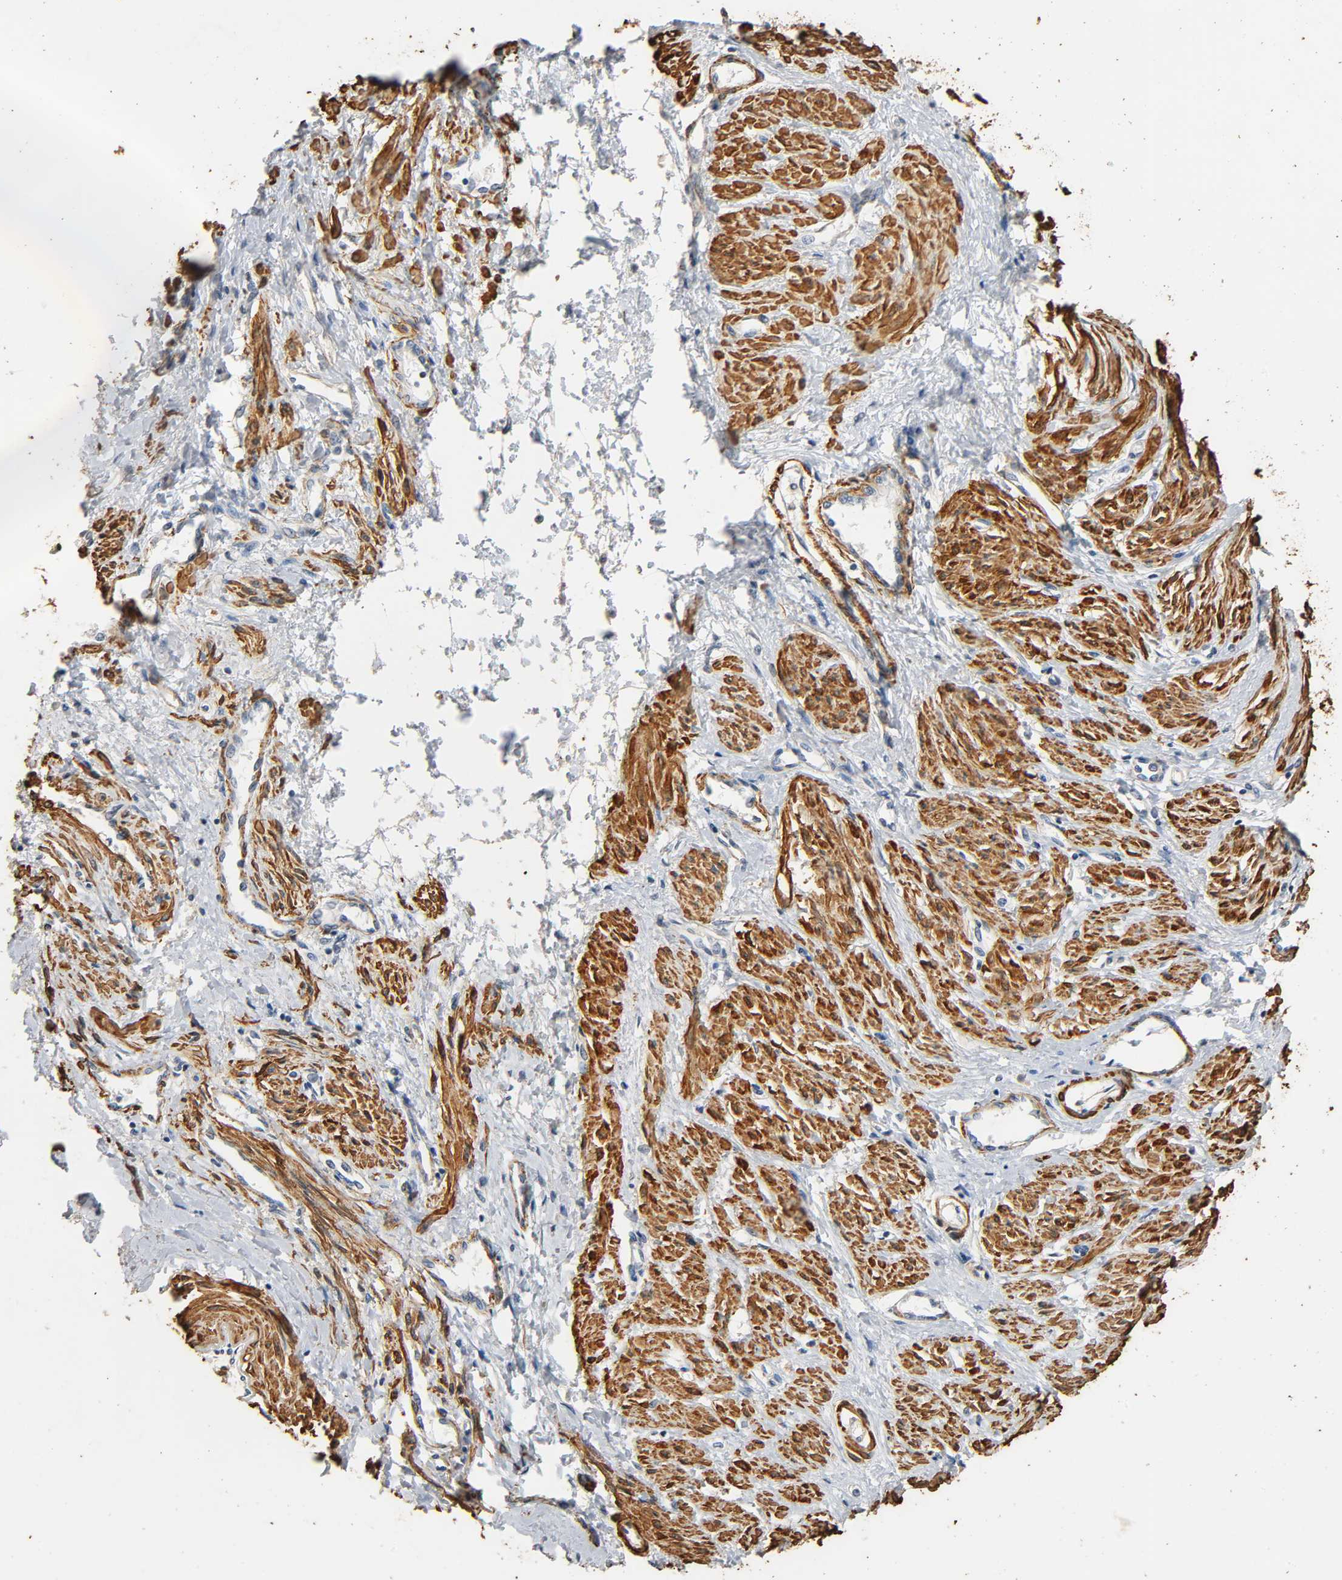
{"staining": {"intensity": "strong", "quantity": ">75%", "location": "cytoplasmic/membranous"}, "tissue": "smooth muscle", "cell_type": "Smooth muscle cells", "image_type": "normal", "snomed": [{"axis": "morphology", "description": "Normal tissue, NOS"}, {"axis": "topography", "description": "Smooth muscle"}, {"axis": "topography", "description": "Uterus"}], "caption": "Protein staining shows strong cytoplasmic/membranous expression in about >75% of smooth muscle cells in normal smooth muscle.", "gene": "GSTA1", "patient": {"sex": "female", "age": 39}}